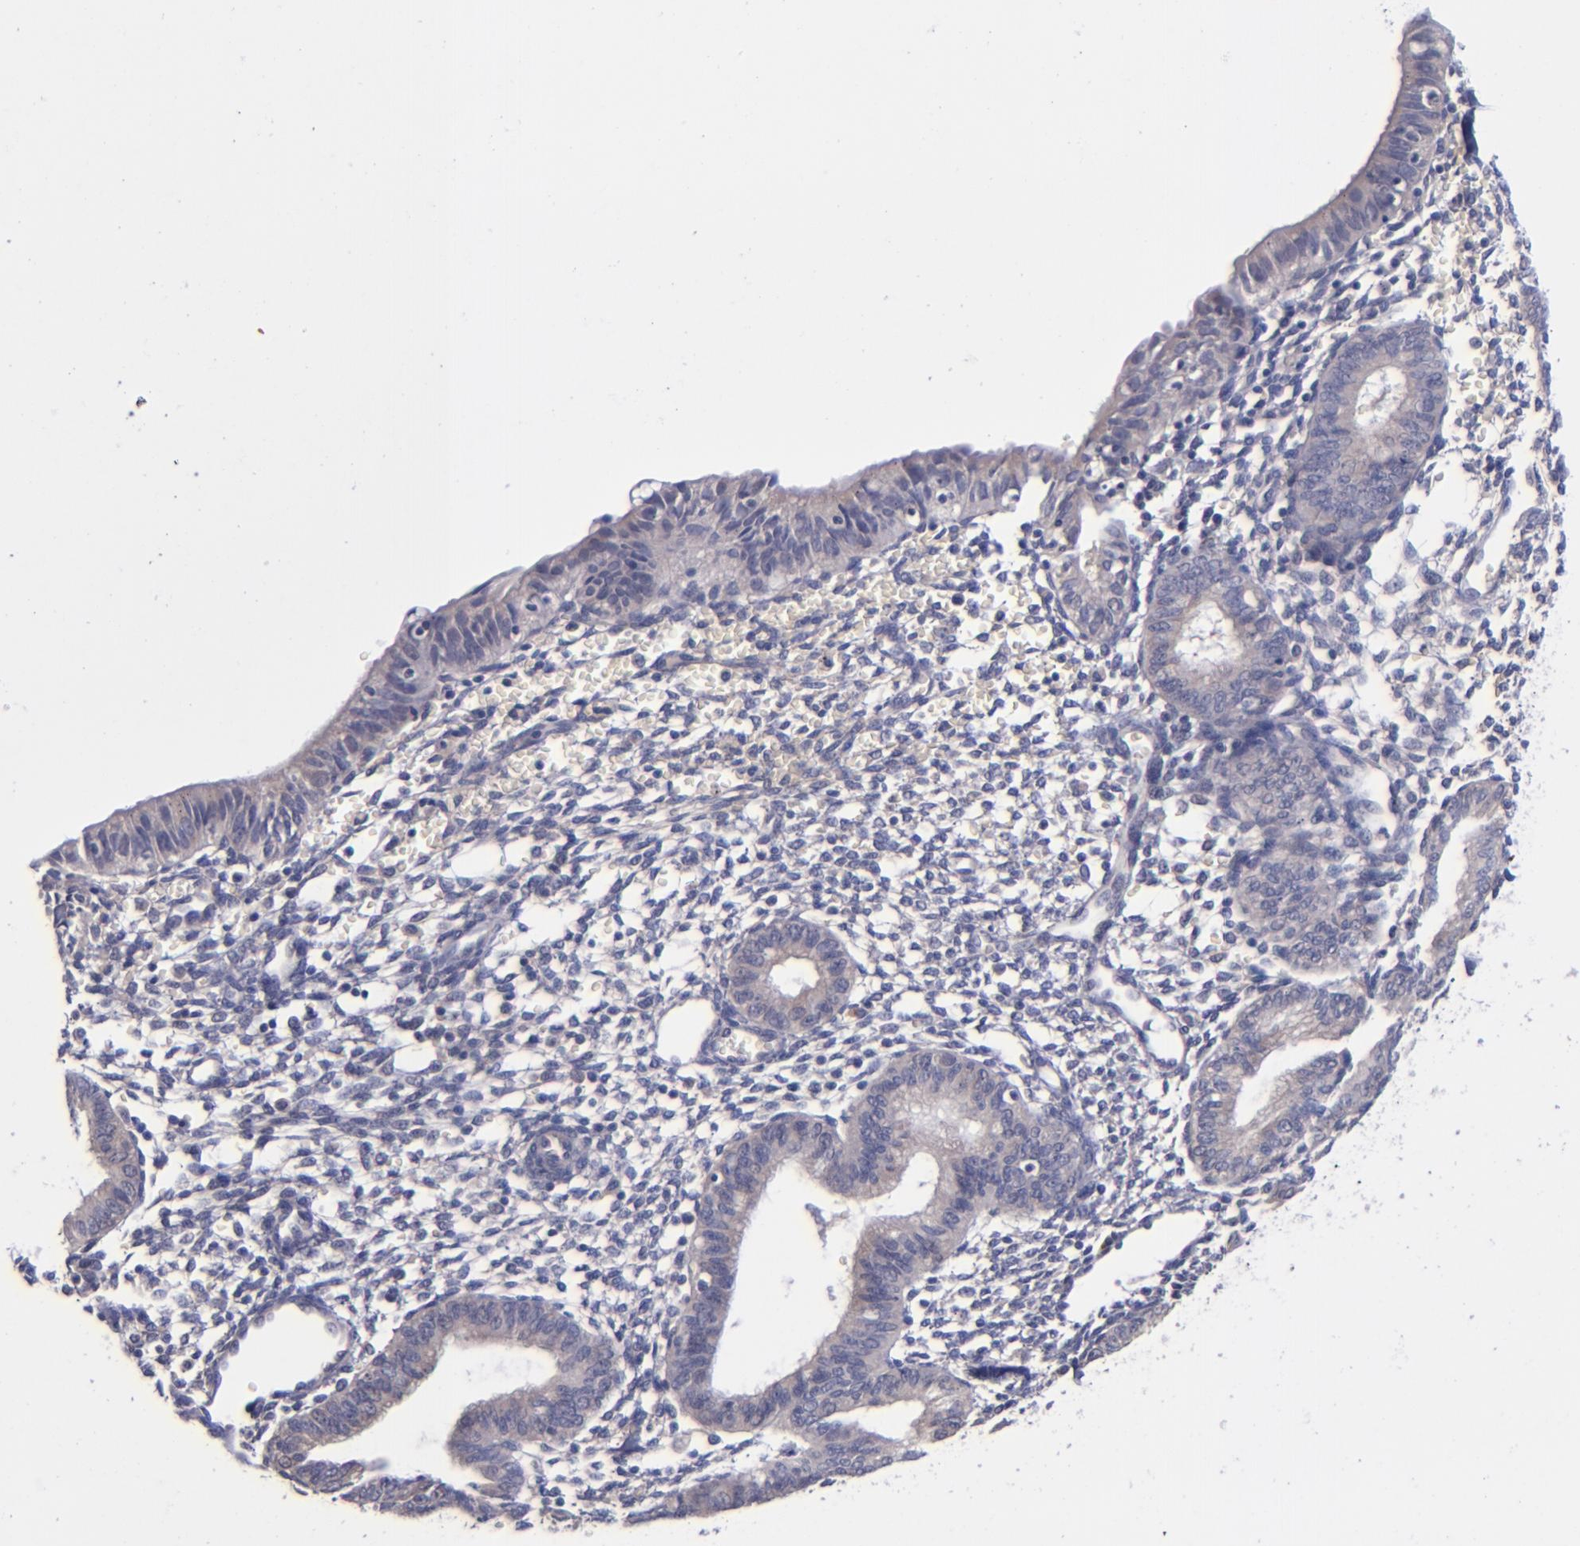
{"staining": {"intensity": "negative", "quantity": "none", "location": "none"}, "tissue": "endometrium", "cell_type": "Cells in endometrial stroma", "image_type": "normal", "snomed": [{"axis": "morphology", "description": "Normal tissue, NOS"}, {"axis": "topography", "description": "Endometrium"}], "caption": "Cells in endometrial stroma are negative for brown protein staining in unremarkable endometrium.", "gene": "TSC2", "patient": {"sex": "female", "age": 61}}